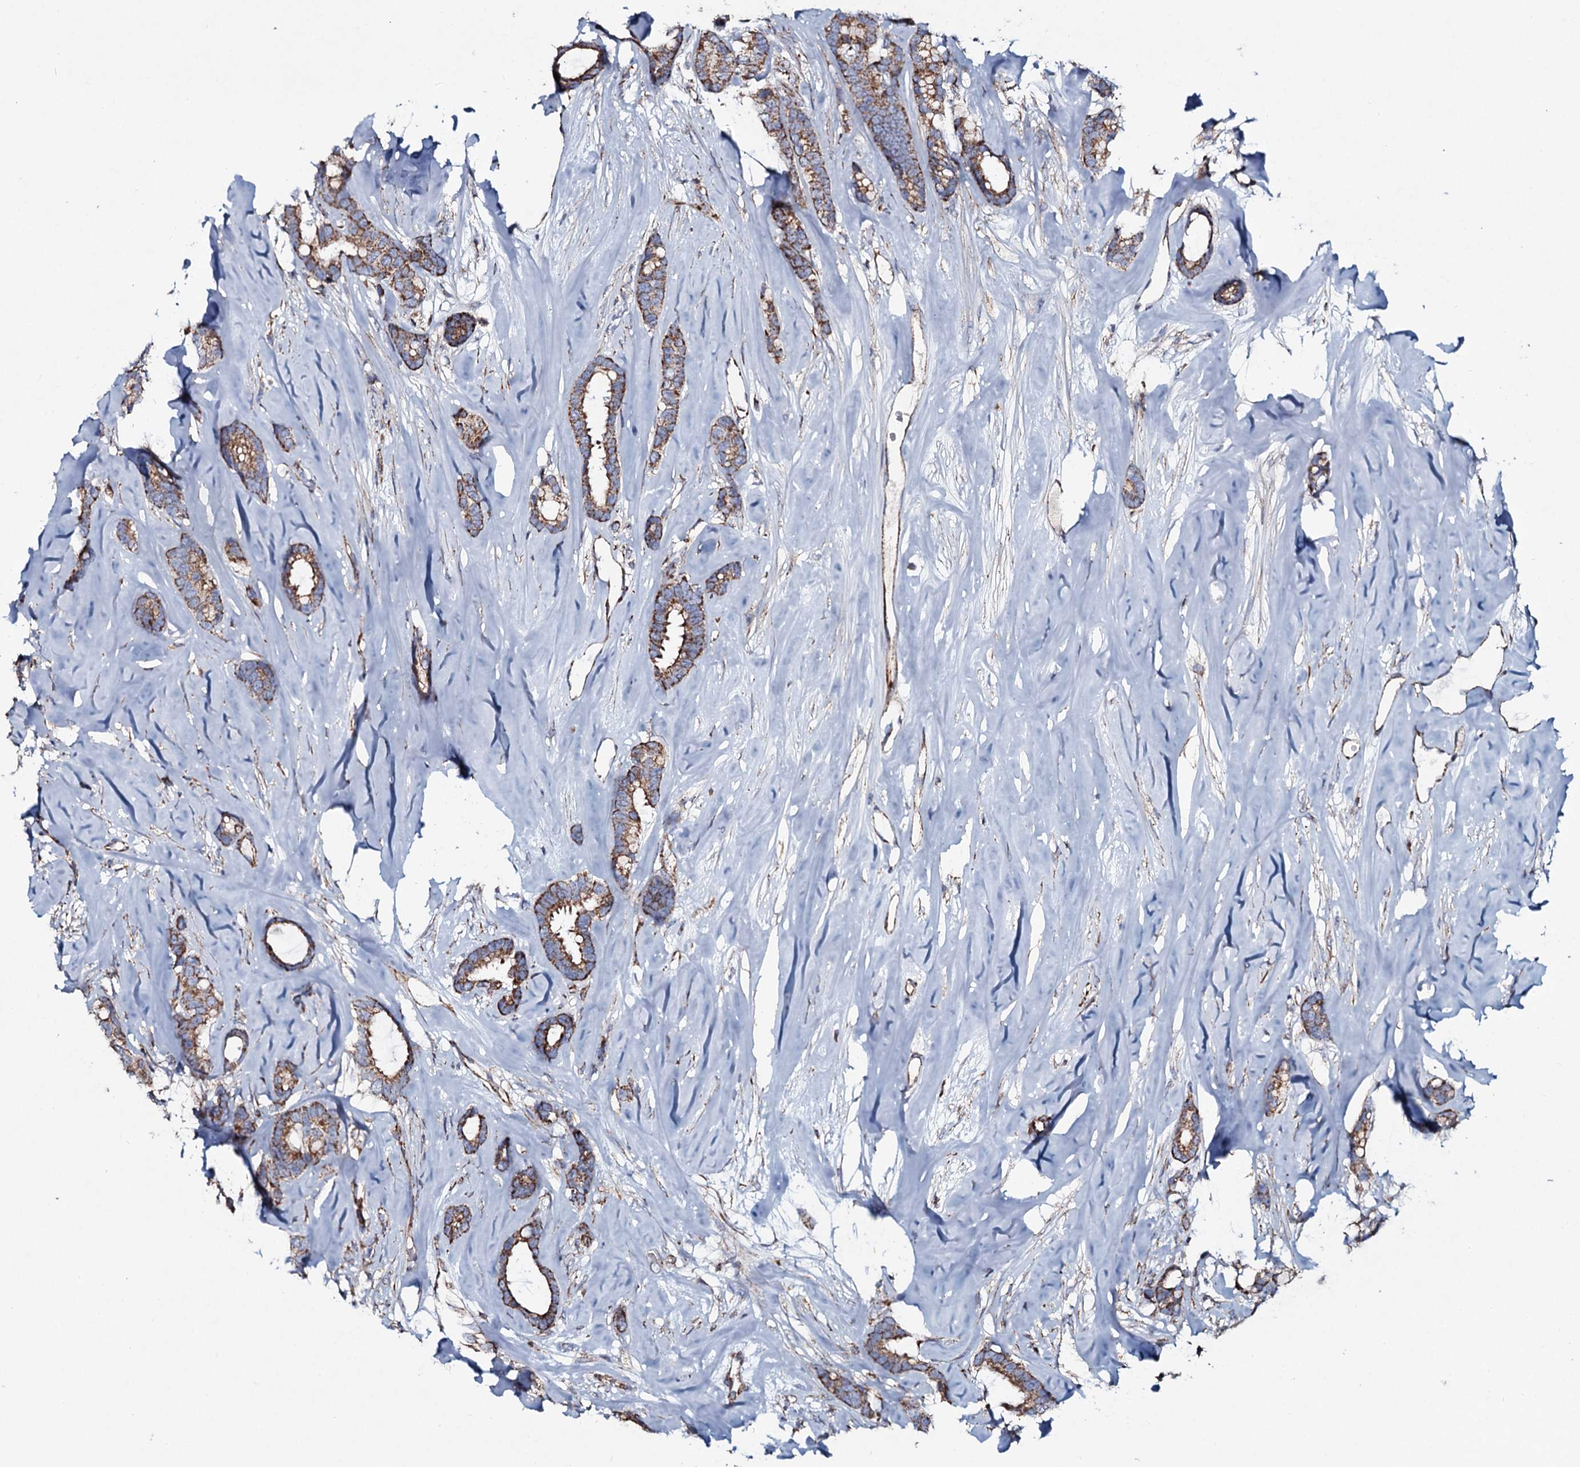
{"staining": {"intensity": "moderate", "quantity": ">75%", "location": "cytoplasmic/membranous"}, "tissue": "breast cancer", "cell_type": "Tumor cells", "image_type": "cancer", "snomed": [{"axis": "morphology", "description": "Duct carcinoma"}, {"axis": "topography", "description": "Breast"}], "caption": "Breast cancer (infiltrating ductal carcinoma) stained for a protein displays moderate cytoplasmic/membranous positivity in tumor cells.", "gene": "EVC2", "patient": {"sex": "female", "age": 87}}